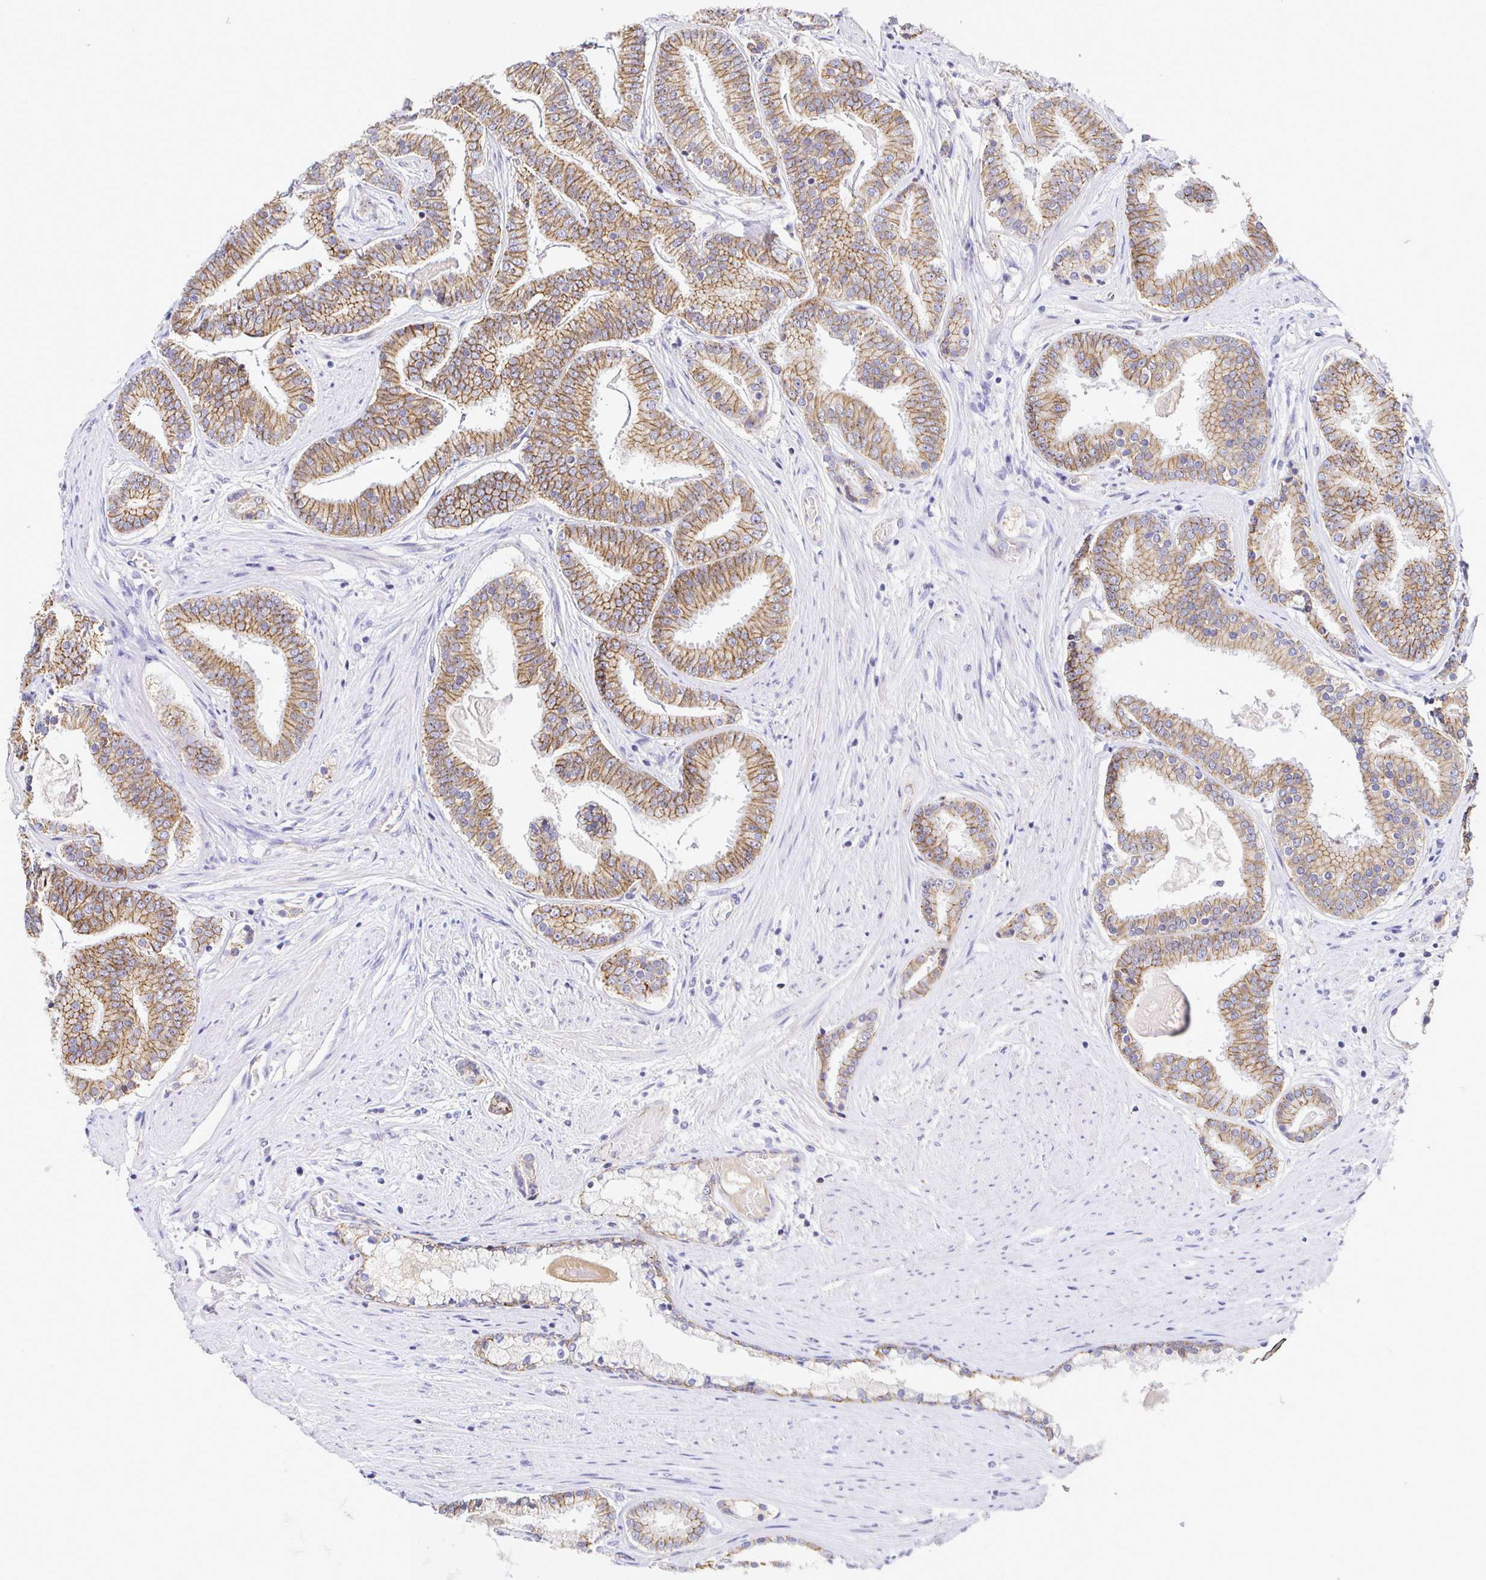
{"staining": {"intensity": "moderate", "quantity": ">75%", "location": "cytoplasmic/membranous"}, "tissue": "prostate cancer", "cell_type": "Tumor cells", "image_type": "cancer", "snomed": [{"axis": "morphology", "description": "Adenocarcinoma, High grade"}, {"axis": "topography", "description": "Prostate"}], "caption": "IHC of adenocarcinoma (high-grade) (prostate) demonstrates medium levels of moderate cytoplasmic/membranous positivity in approximately >75% of tumor cells. Nuclei are stained in blue.", "gene": "PIWIL3", "patient": {"sex": "male", "age": 63}}